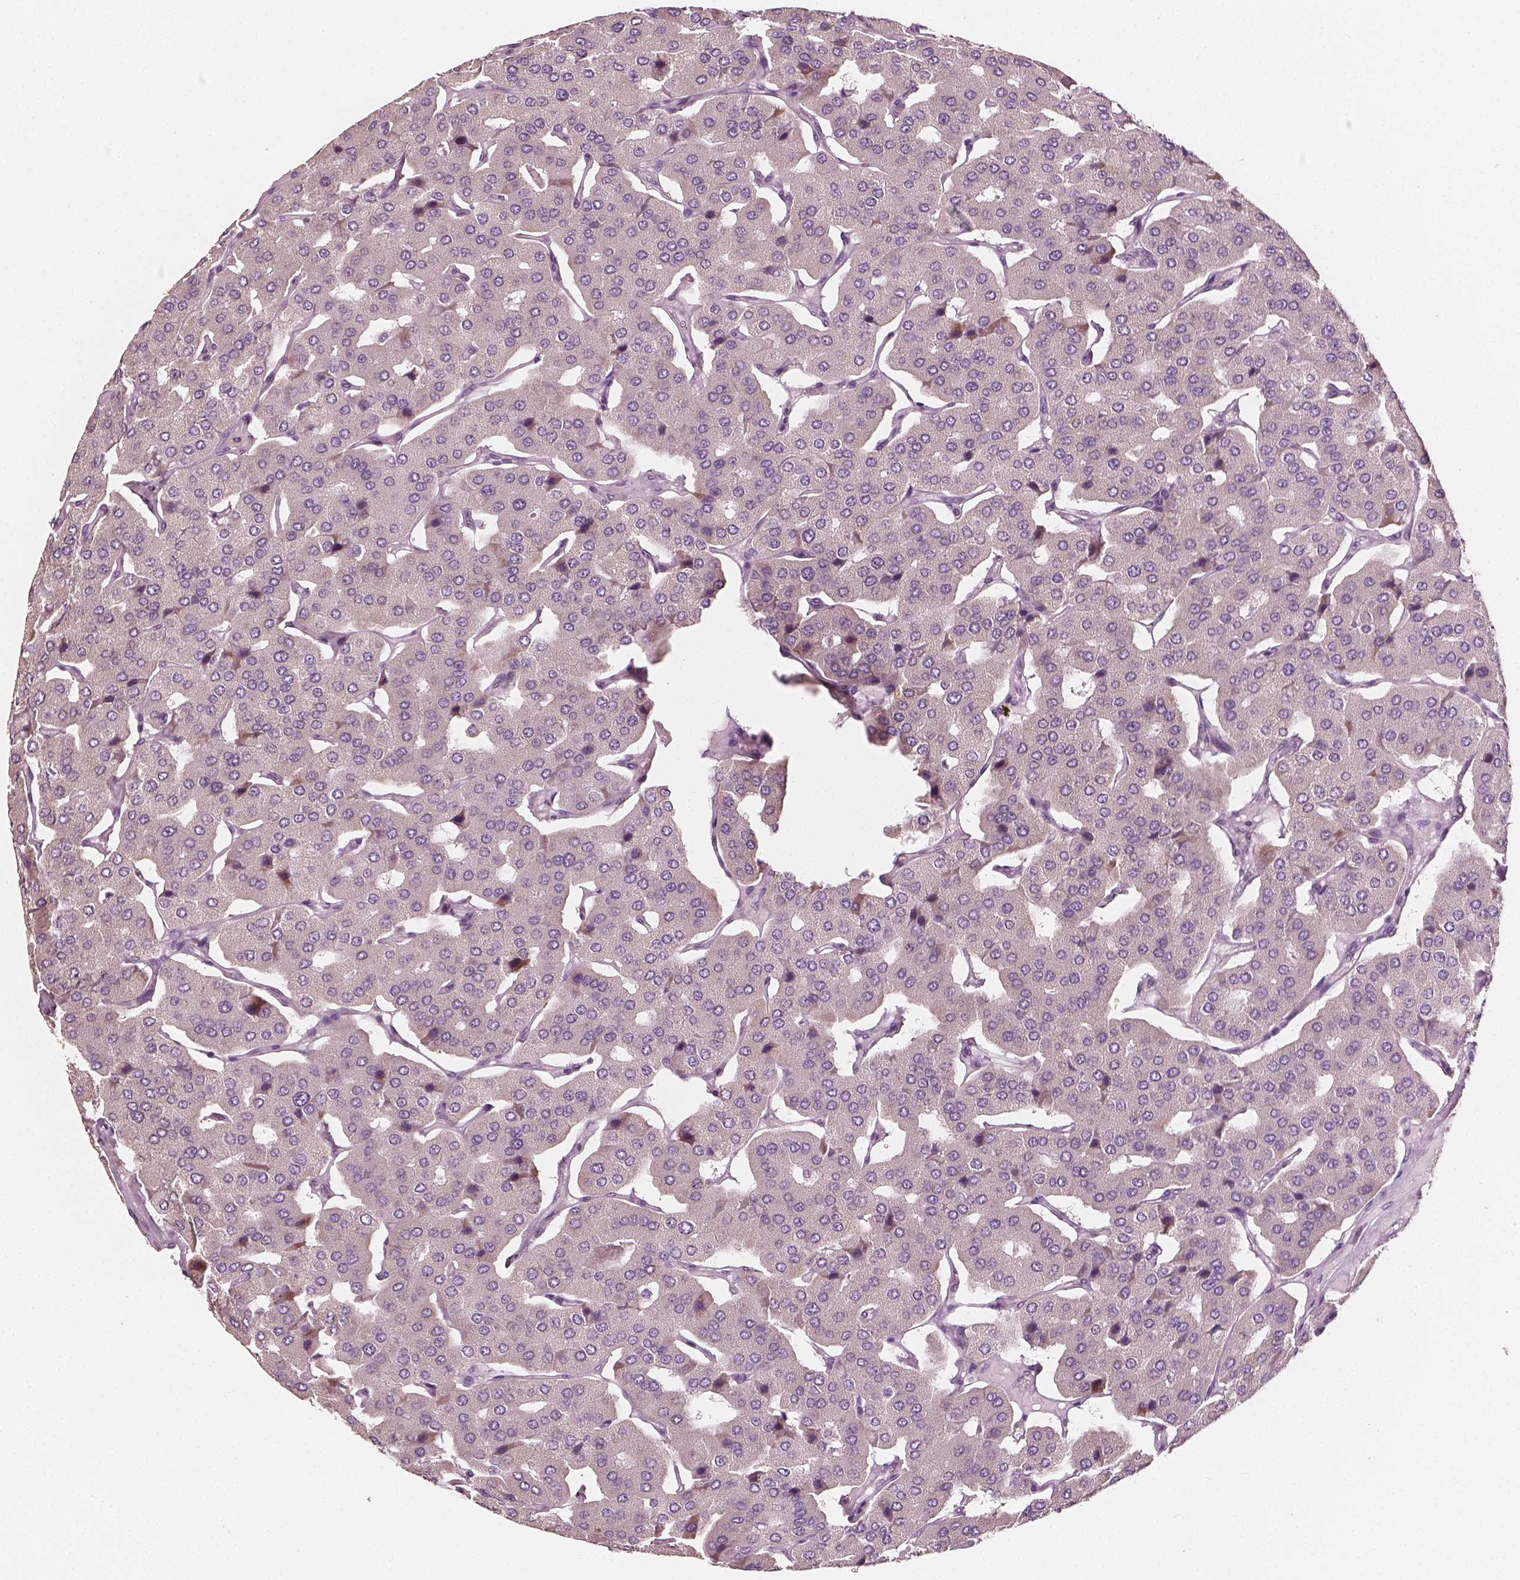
{"staining": {"intensity": "negative", "quantity": "none", "location": "none"}, "tissue": "parathyroid gland", "cell_type": "Glandular cells", "image_type": "normal", "snomed": [{"axis": "morphology", "description": "Normal tissue, NOS"}, {"axis": "morphology", "description": "Adenoma, NOS"}, {"axis": "topography", "description": "Parathyroid gland"}], "caption": "The IHC image has no significant positivity in glandular cells of parathyroid gland. (DAB (3,3'-diaminobenzidine) immunohistochemistry with hematoxylin counter stain).", "gene": "MCL1", "patient": {"sex": "female", "age": 86}}